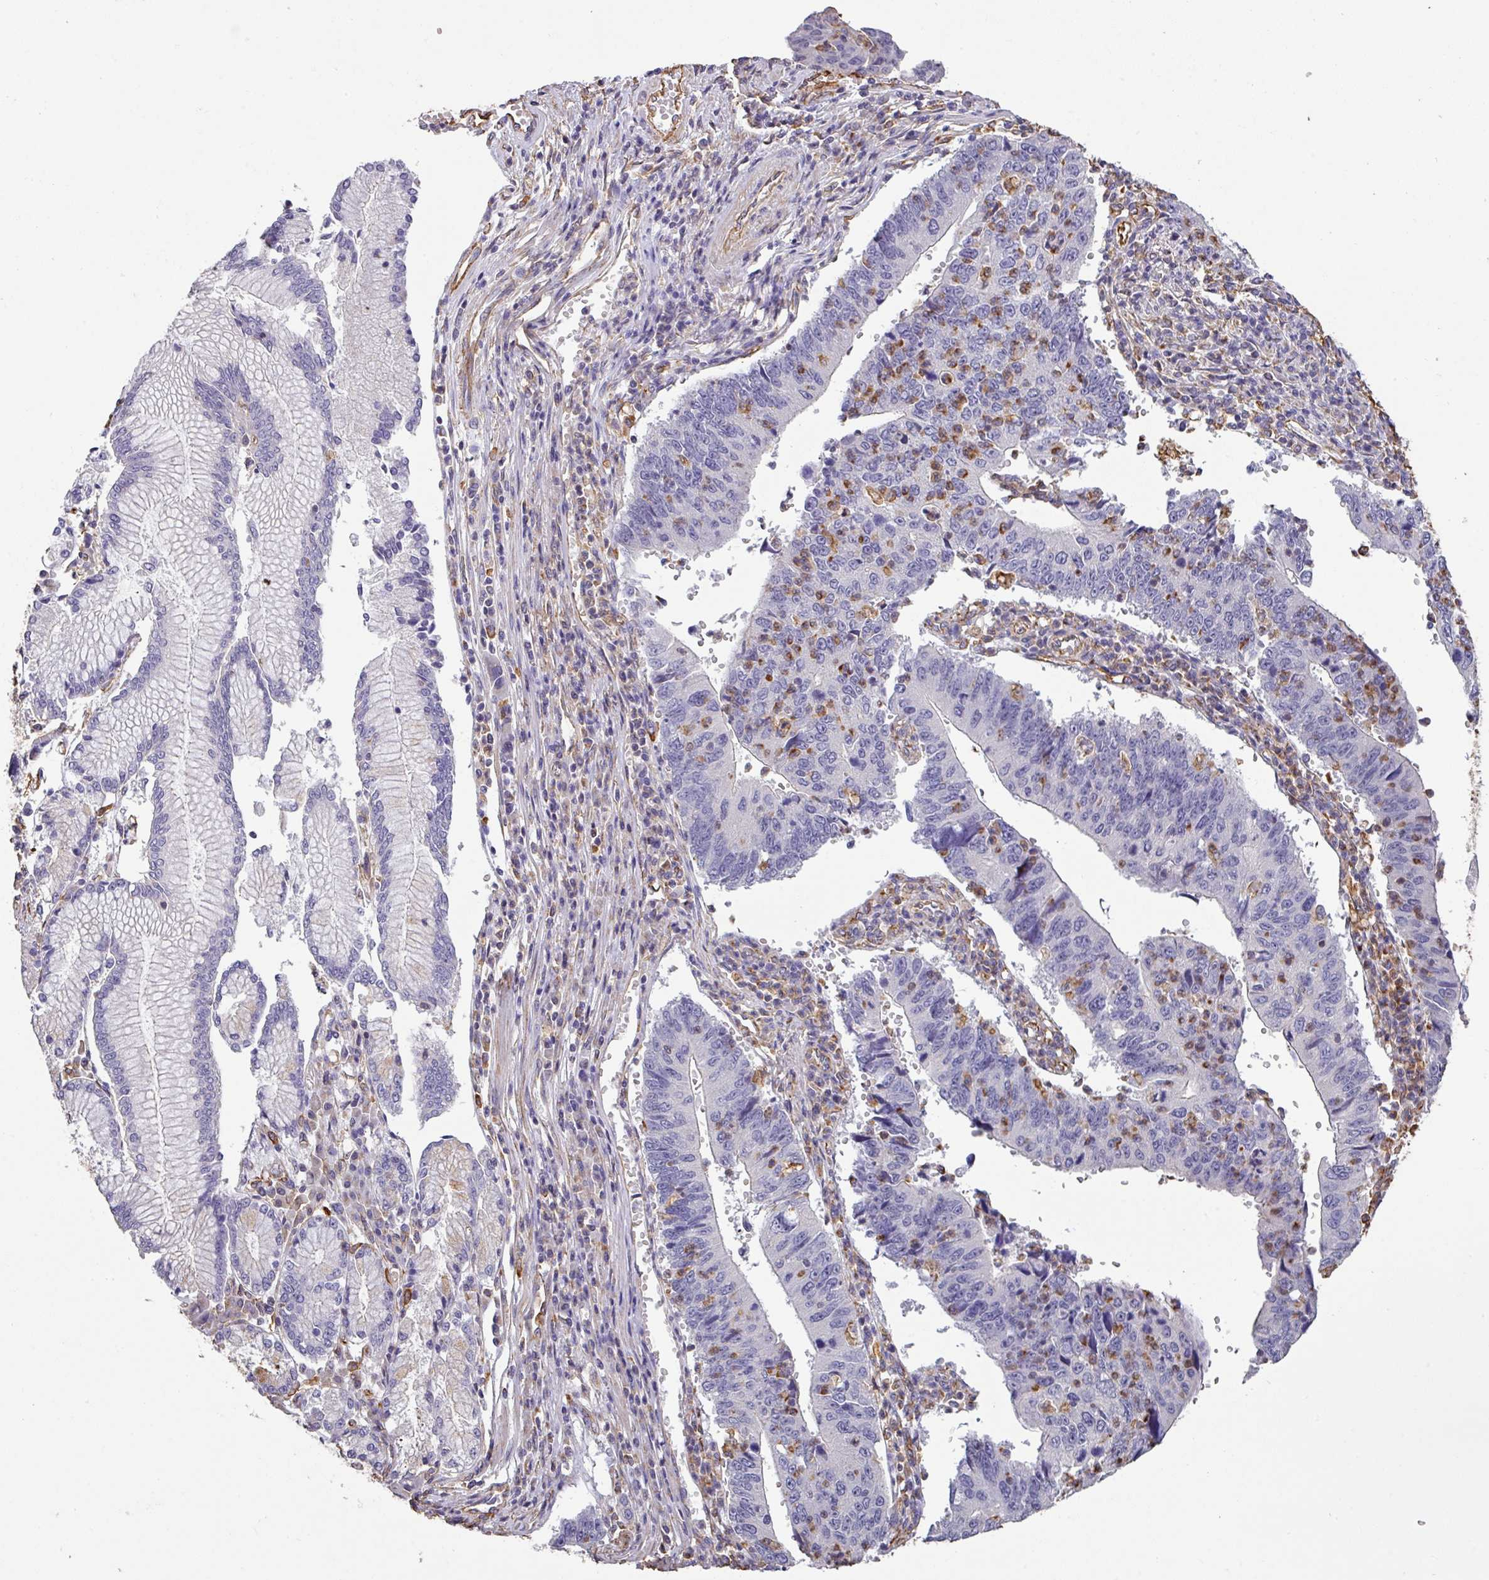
{"staining": {"intensity": "negative", "quantity": "none", "location": "none"}, "tissue": "stomach cancer", "cell_type": "Tumor cells", "image_type": "cancer", "snomed": [{"axis": "morphology", "description": "Adenocarcinoma, NOS"}, {"axis": "topography", "description": "Stomach"}], "caption": "Tumor cells are negative for protein expression in human stomach cancer (adenocarcinoma).", "gene": "ZNF280C", "patient": {"sex": "male", "age": 59}}